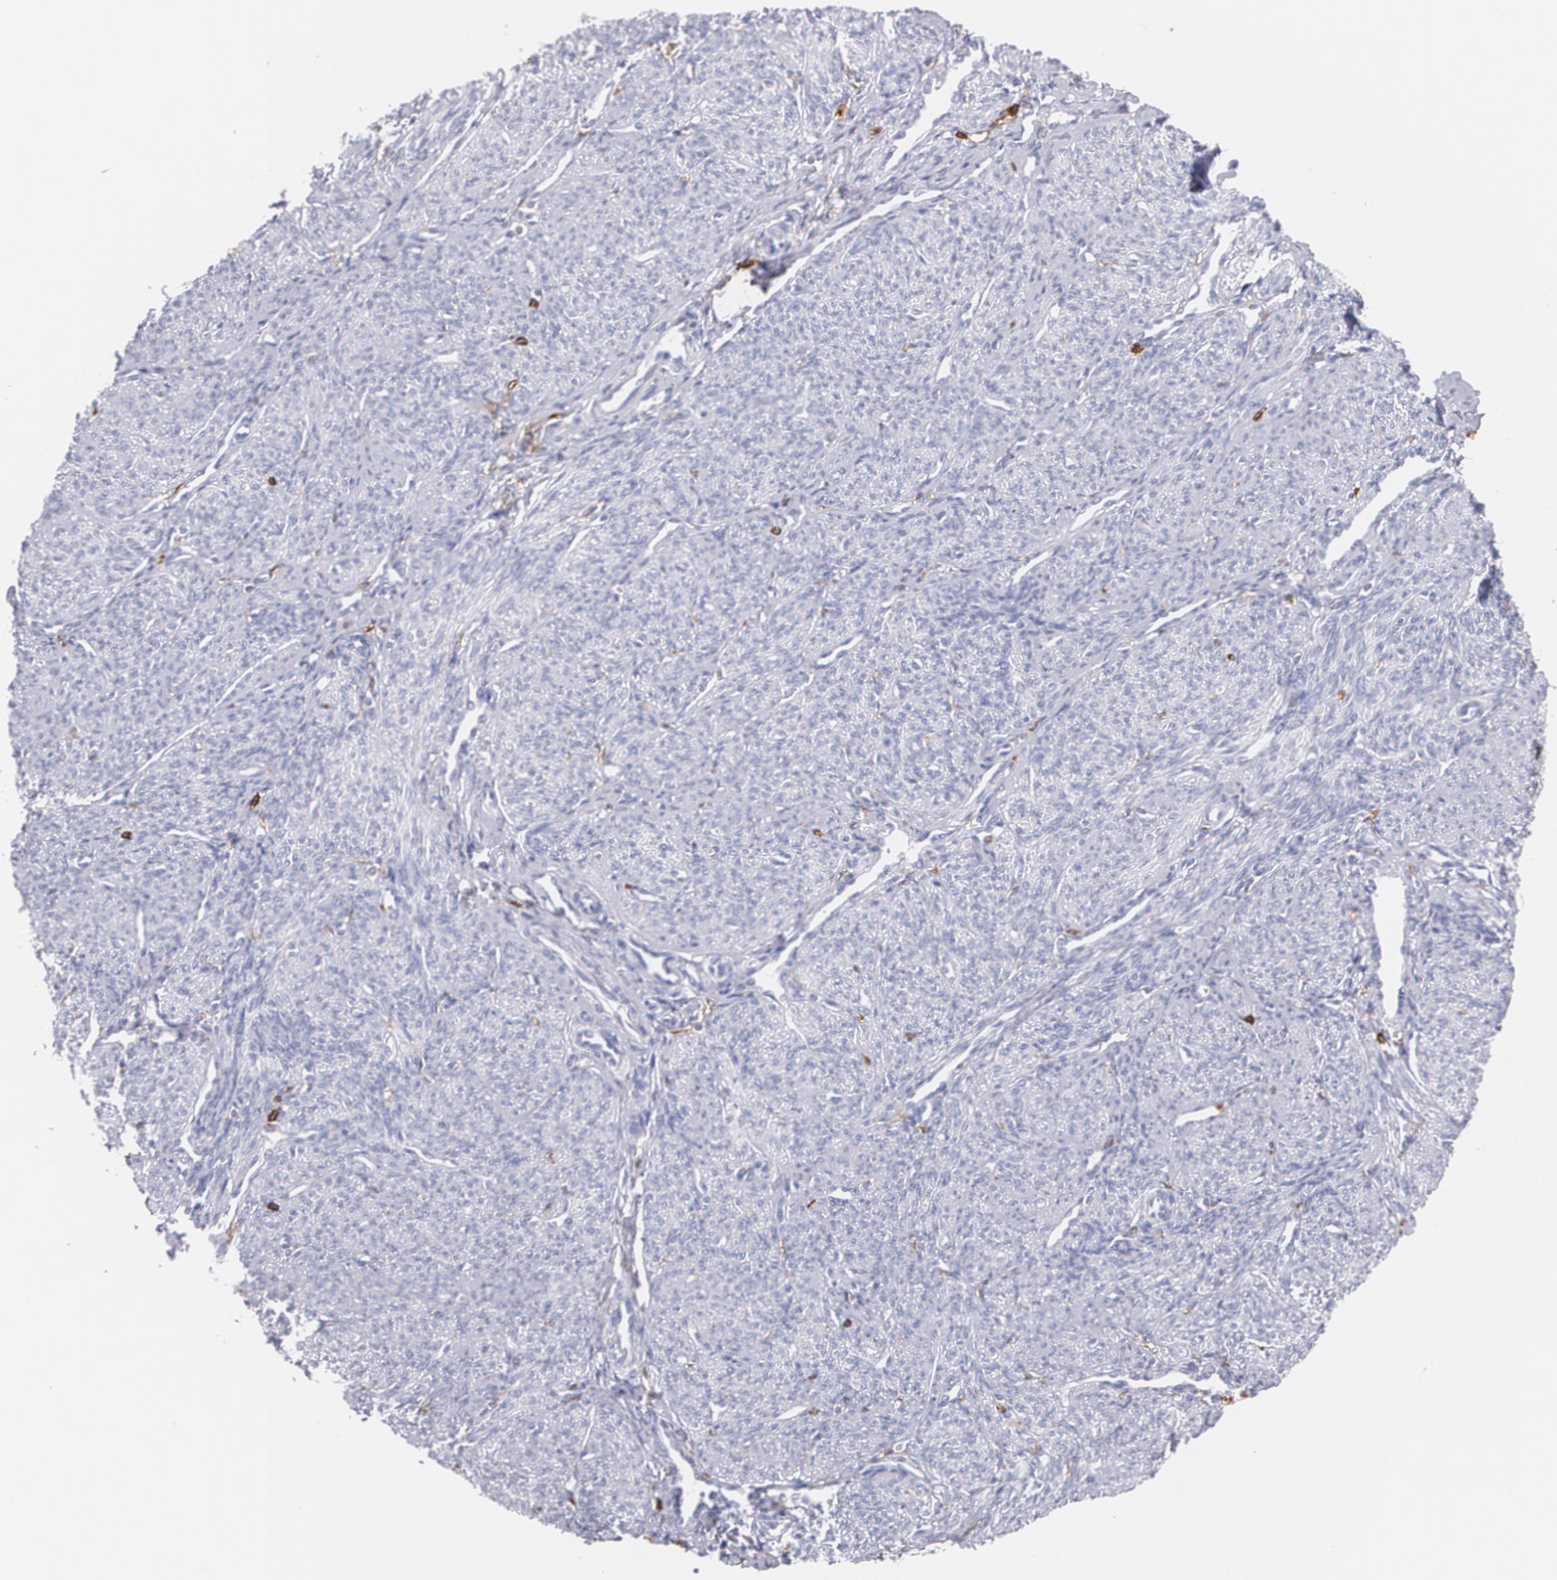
{"staining": {"intensity": "negative", "quantity": "none", "location": "none"}, "tissue": "smooth muscle", "cell_type": "Smooth muscle cells", "image_type": "normal", "snomed": [{"axis": "morphology", "description": "Normal tissue, NOS"}, {"axis": "topography", "description": "Cervix"}, {"axis": "topography", "description": "Endometrium"}], "caption": "DAB (3,3'-diaminobenzidine) immunohistochemical staining of benign human smooth muscle exhibits no significant staining in smooth muscle cells. (DAB immunohistochemistry (IHC) visualized using brightfield microscopy, high magnification).", "gene": "PTPRC", "patient": {"sex": "female", "age": 65}}